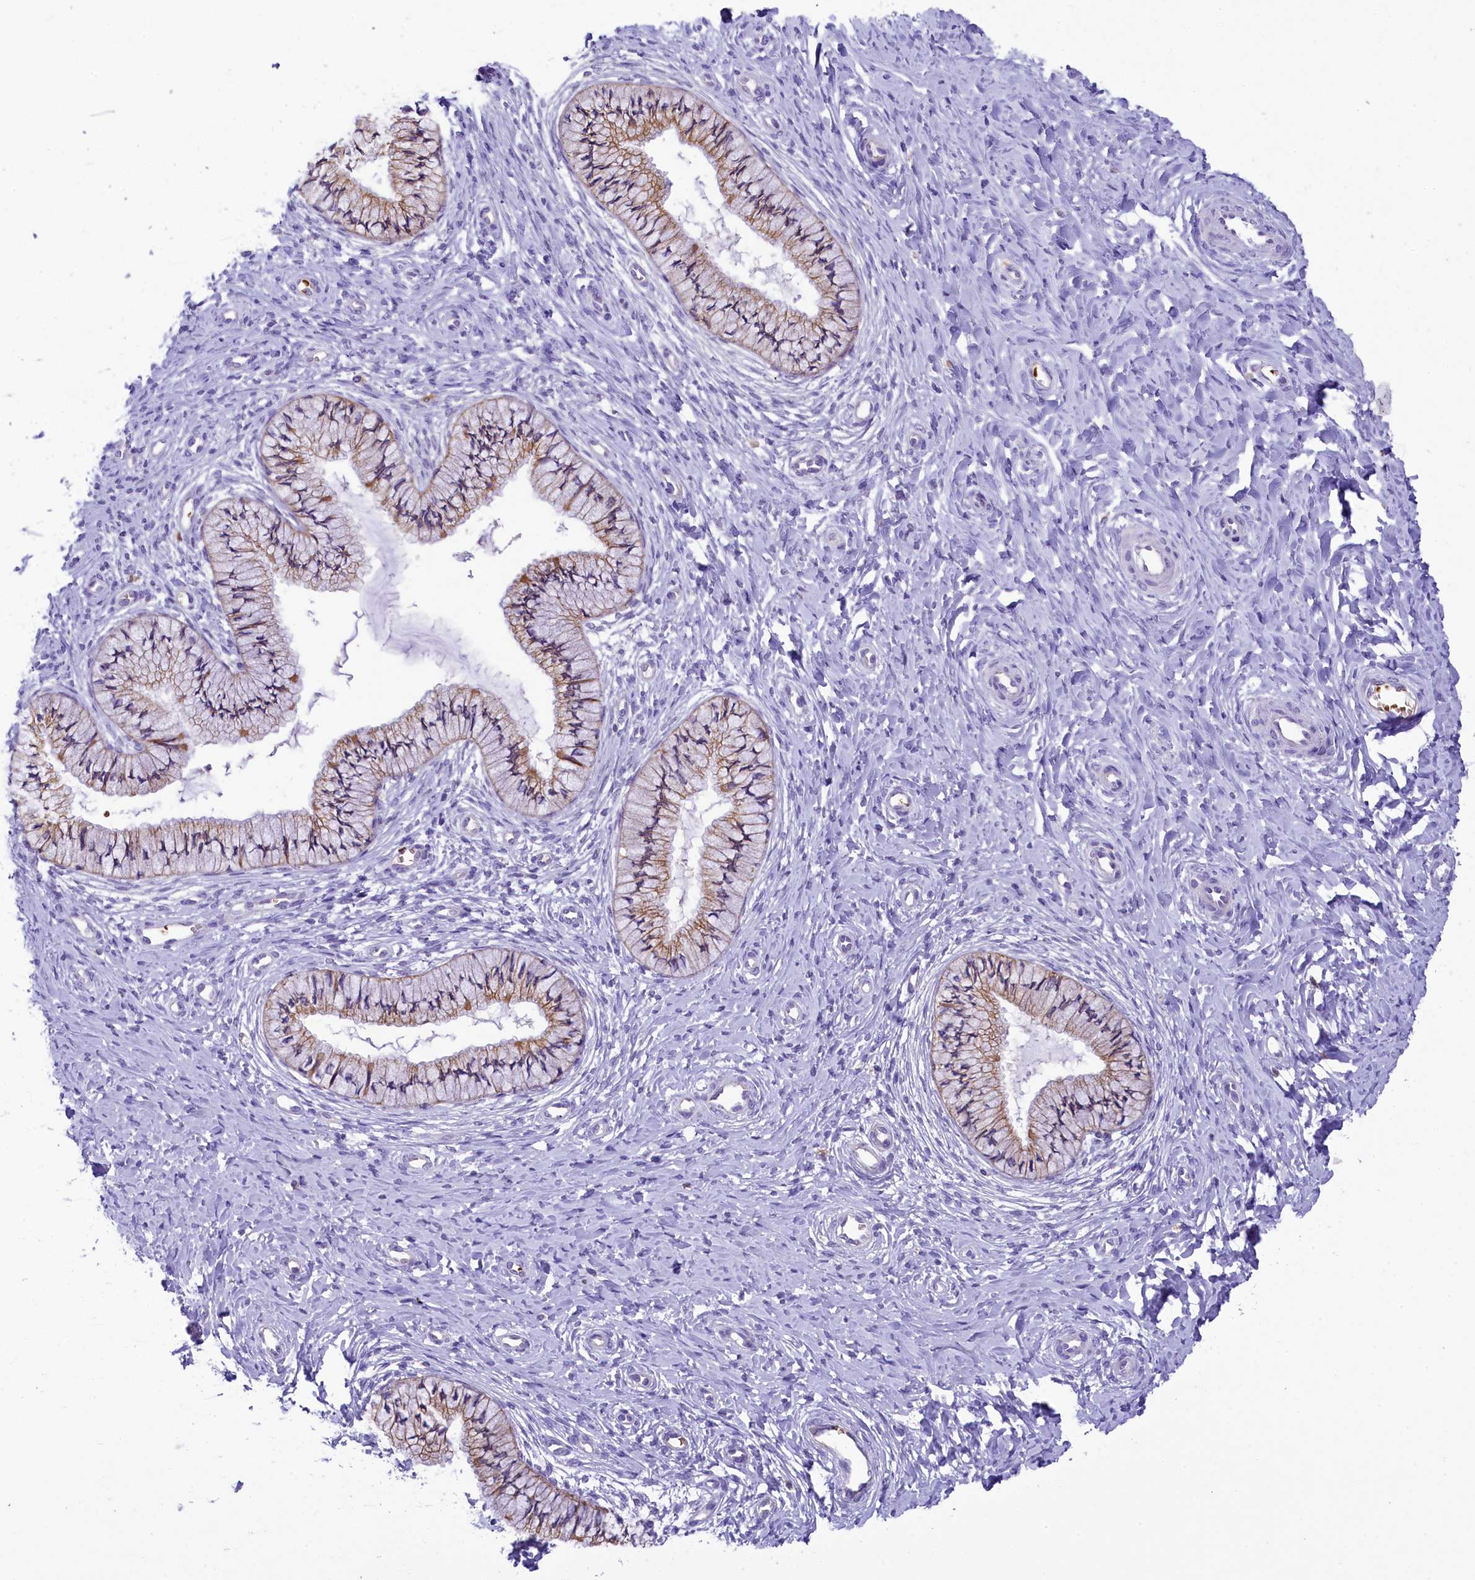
{"staining": {"intensity": "moderate", "quantity": ">75%", "location": "cytoplasmic/membranous"}, "tissue": "cervix", "cell_type": "Glandular cells", "image_type": "normal", "snomed": [{"axis": "morphology", "description": "Normal tissue, NOS"}, {"axis": "topography", "description": "Cervix"}], "caption": "Brown immunohistochemical staining in unremarkable human cervix reveals moderate cytoplasmic/membranous staining in approximately >75% of glandular cells. (DAB (3,3'-diaminobenzidine) = brown stain, brightfield microscopy at high magnification).", "gene": "LARP4", "patient": {"sex": "female", "age": 36}}